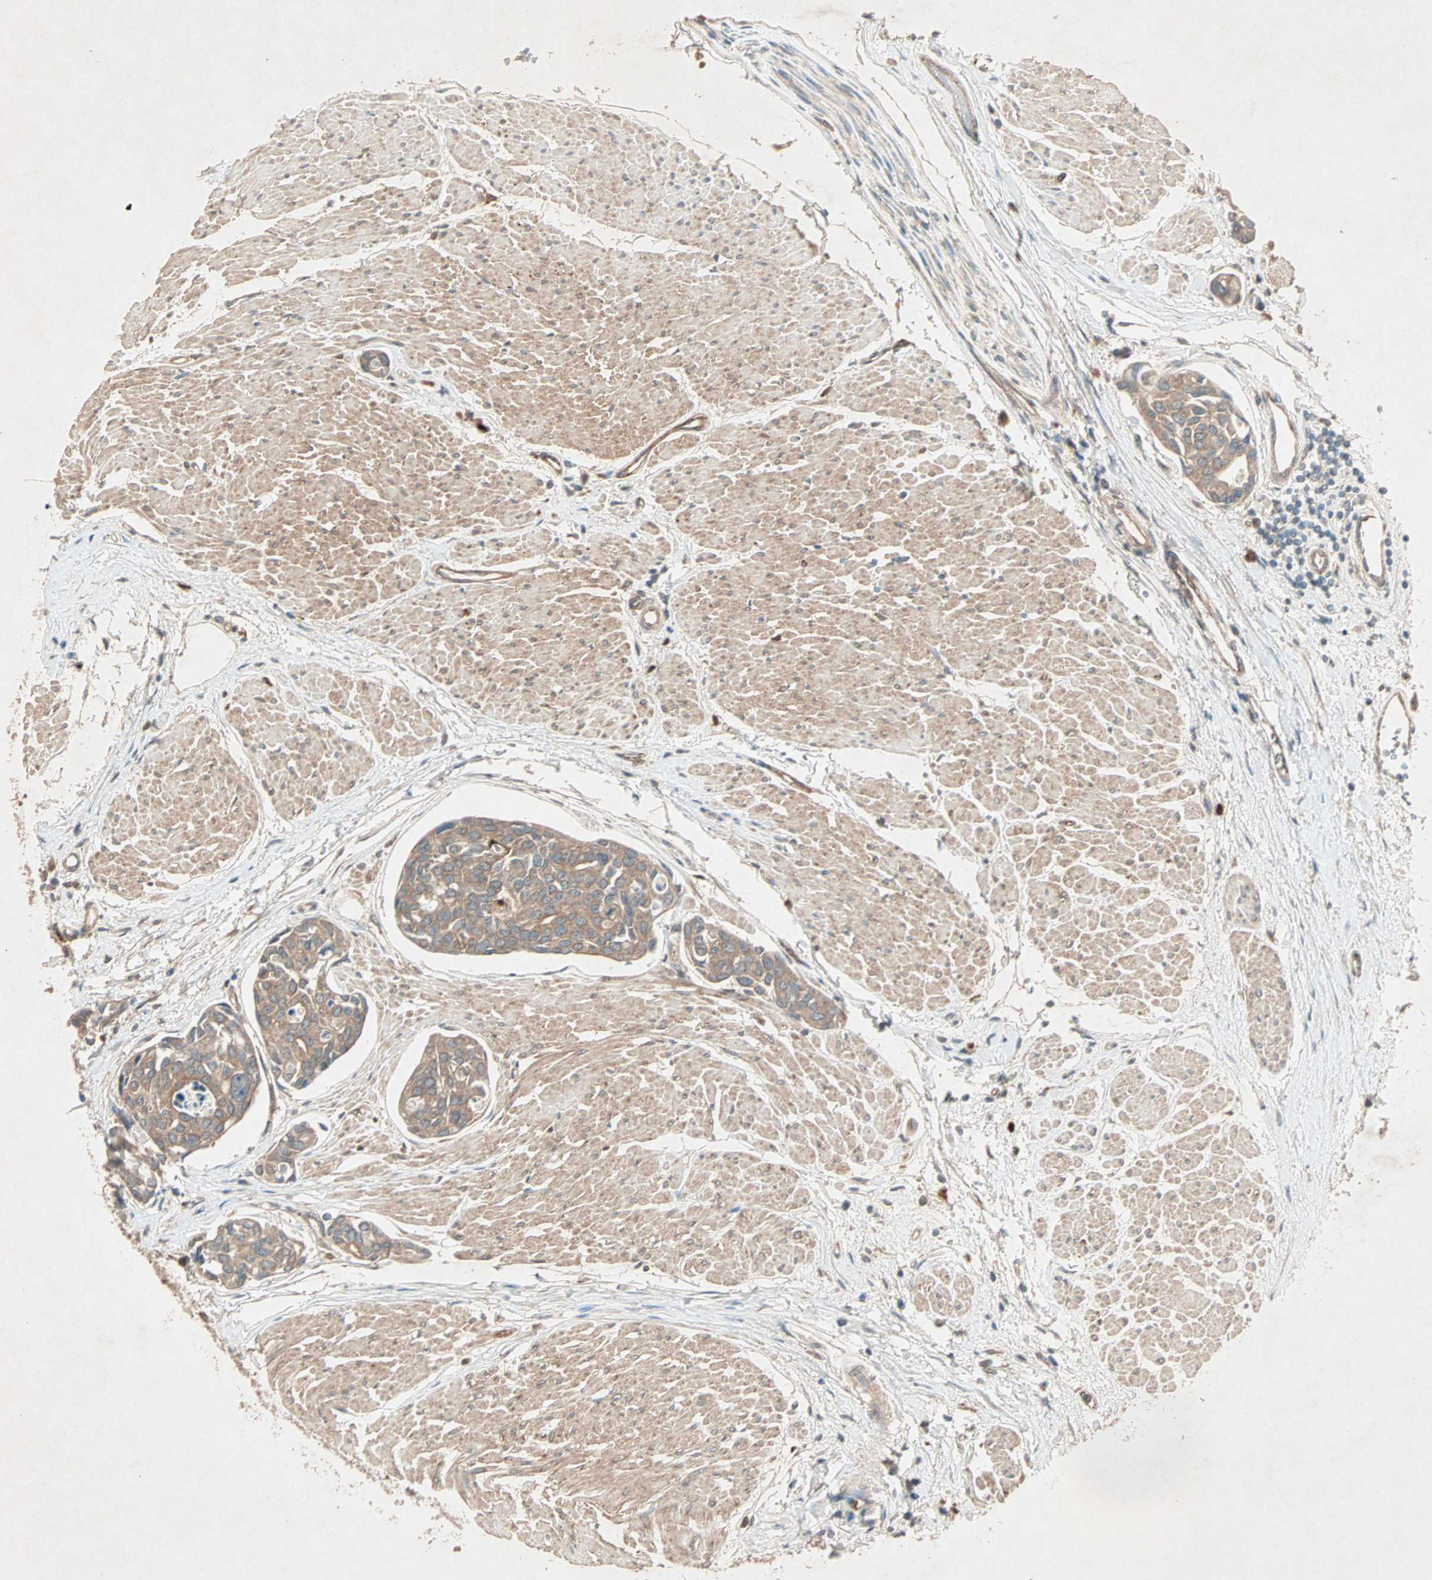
{"staining": {"intensity": "moderate", "quantity": ">75%", "location": "cytoplasmic/membranous"}, "tissue": "urothelial cancer", "cell_type": "Tumor cells", "image_type": "cancer", "snomed": [{"axis": "morphology", "description": "Urothelial carcinoma, High grade"}, {"axis": "topography", "description": "Urinary bladder"}], "caption": "IHC photomicrograph of neoplastic tissue: human urothelial carcinoma (high-grade) stained using immunohistochemistry (IHC) displays medium levels of moderate protein expression localized specifically in the cytoplasmic/membranous of tumor cells, appearing as a cytoplasmic/membranous brown color.", "gene": "SDSL", "patient": {"sex": "male", "age": 78}}